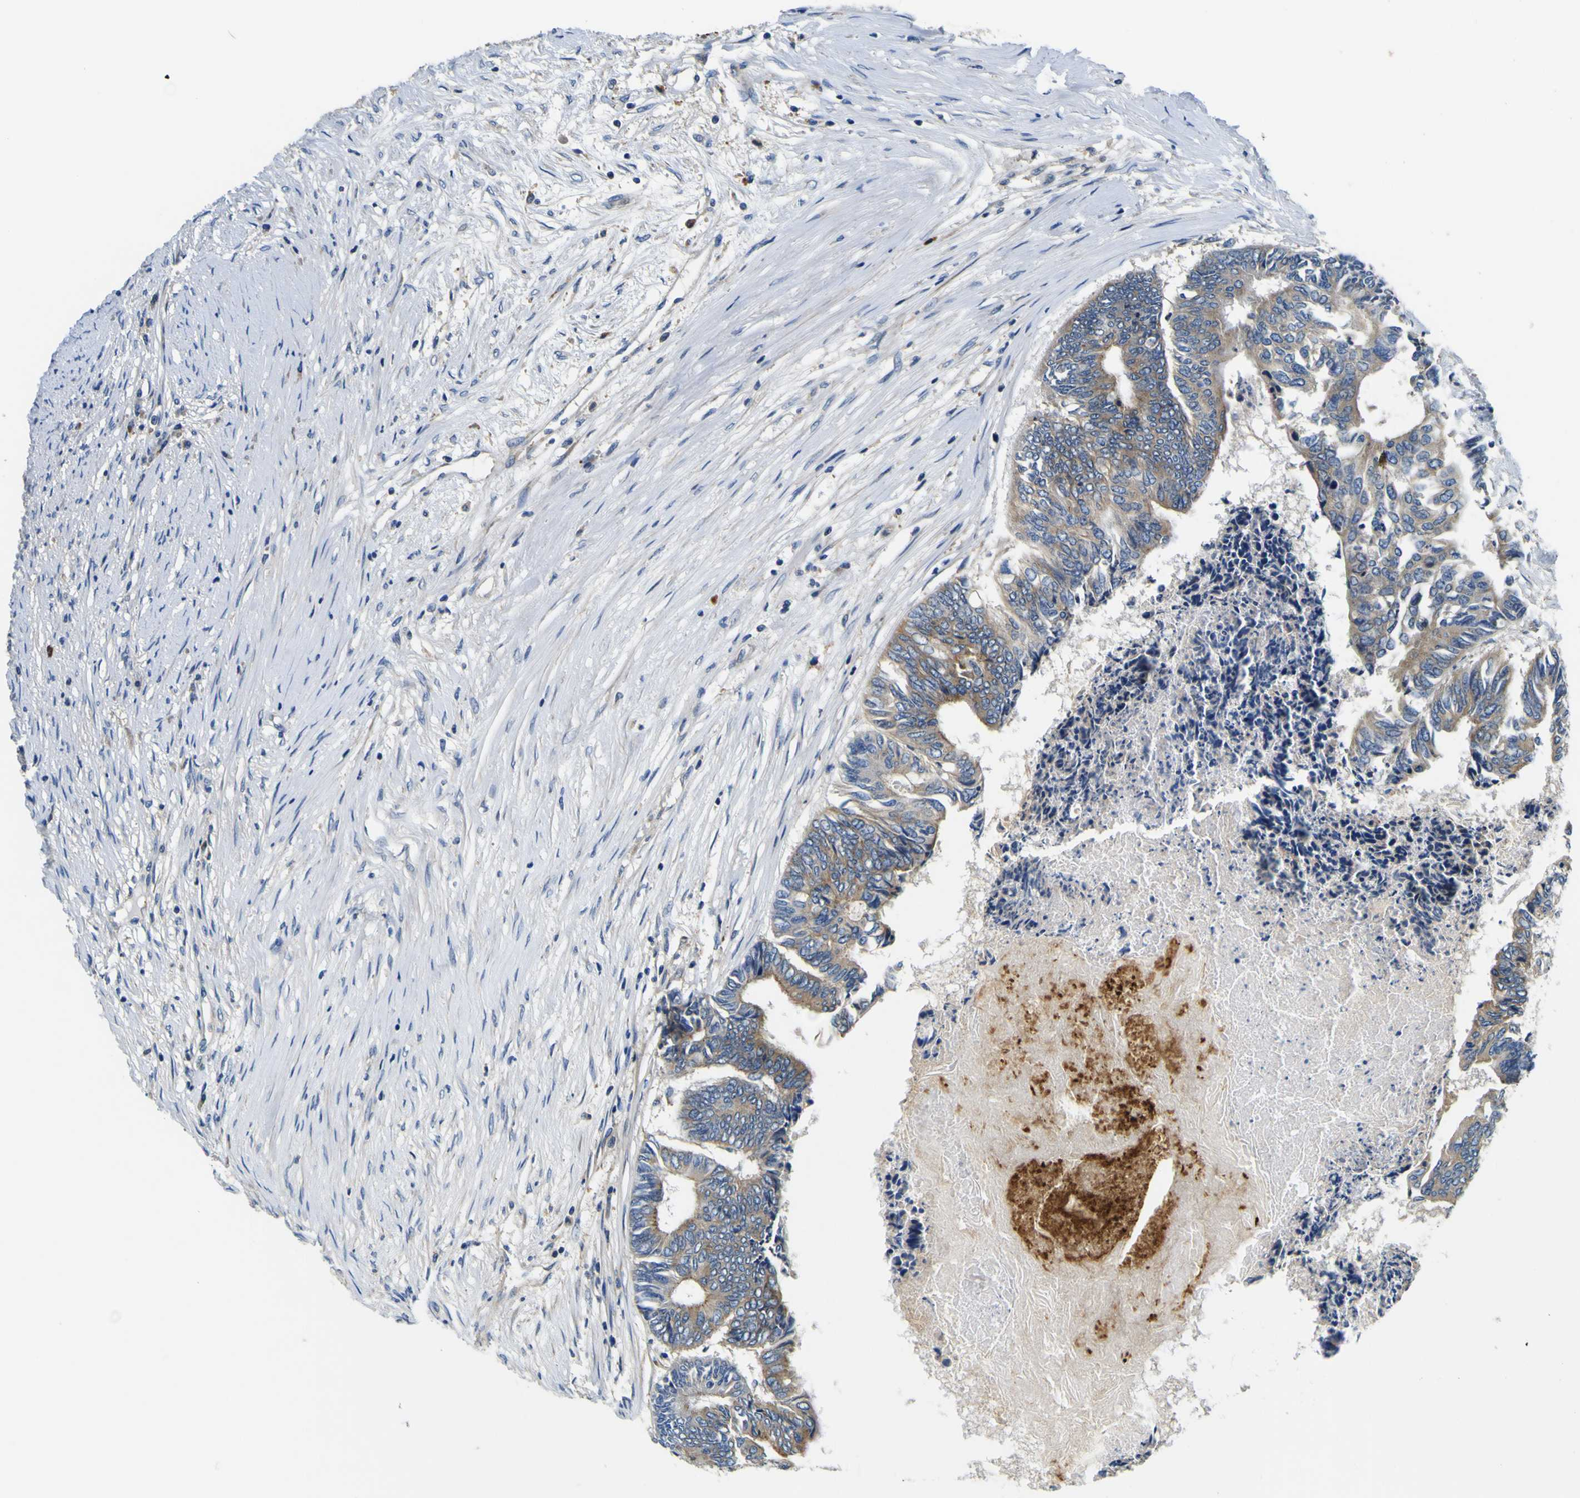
{"staining": {"intensity": "moderate", "quantity": "25%-75%", "location": "cytoplasmic/membranous"}, "tissue": "colorectal cancer", "cell_type": "Tumor cells", "image_type": "cancer", "snomed": [{"axis": "morphology", "description": "Adenocarcinoma, NOS"}, {"axis": "topography", "description": "Rectum"}], "caption": "Adenocarcinoma (colorectal) stained with DAB (3,3'-diaminobenzidine) immunohistochemistry (IHC) displays medium levels of moderate cytoplasmic/membranous positivity in about 25%-75% of tumor cells.", "gene": "CLSTN1", "patient": {"sex": "male", "age": 63}}